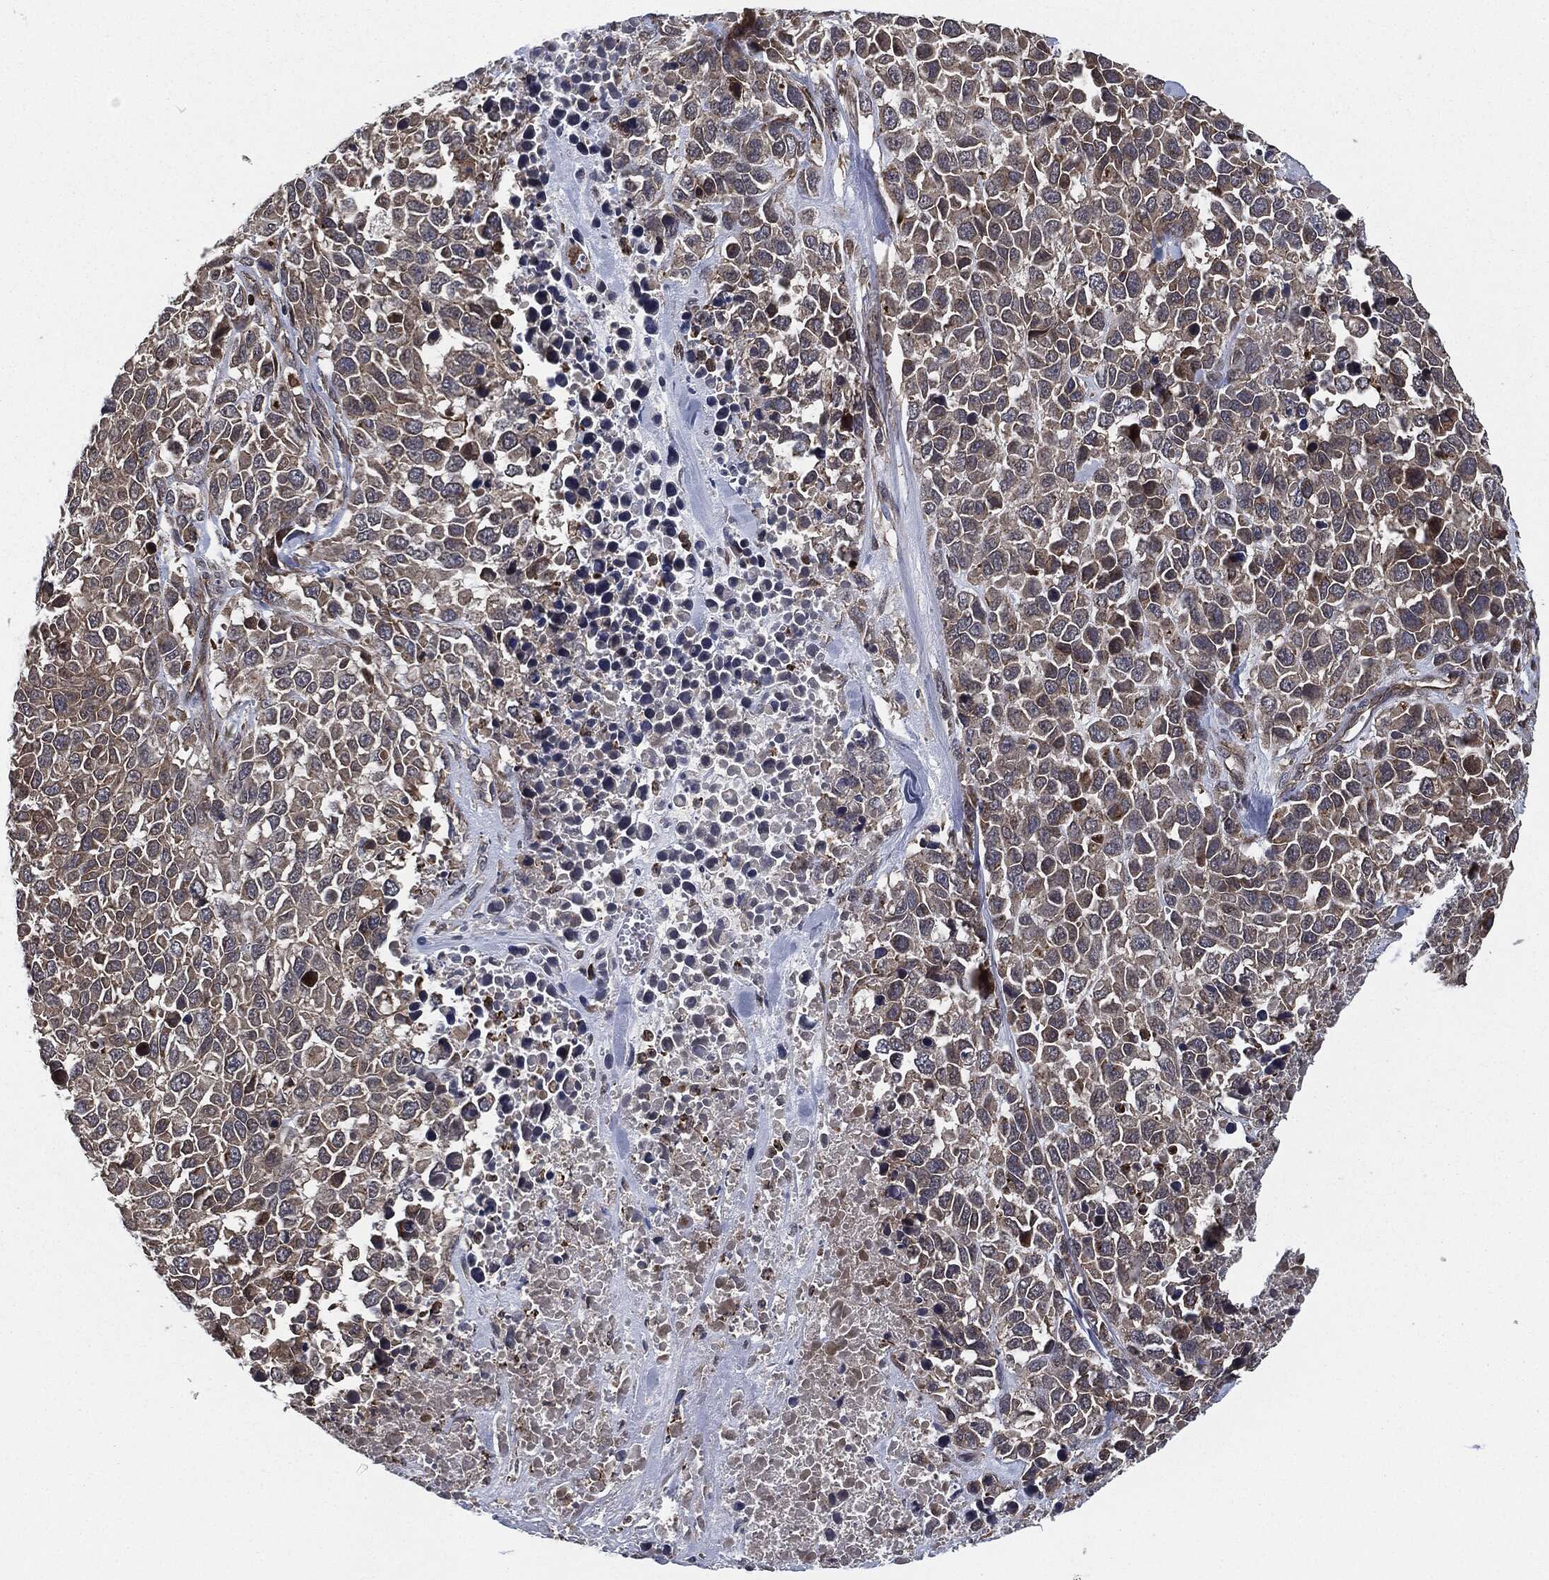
{"staining": {"intensity": "moderate", "quantity": "<25%", "location": "cytoplasmic/membranous"}, "tissue": "melanoma", "cell_type": "Tumor cells", "image_type": "cancer", "snomed": [{"axis": "morphology", "description": "Malignant melanoma, Metastatic site"}, {"axis": "topography", "description": "Skin"}], "caption": "A brown stain labels moderate cytoplasmic/membranous positivity of a protein in malignant melanoma (metastatic site) tumor cells. (Stains: DAB (3,3'-diaminobenzidine) in brown, nuclei in blue, Microscopy: brightfield microscopy at high magnification).", "gene": "UBR1", "patient": {"sex": "male", "age": 84}}